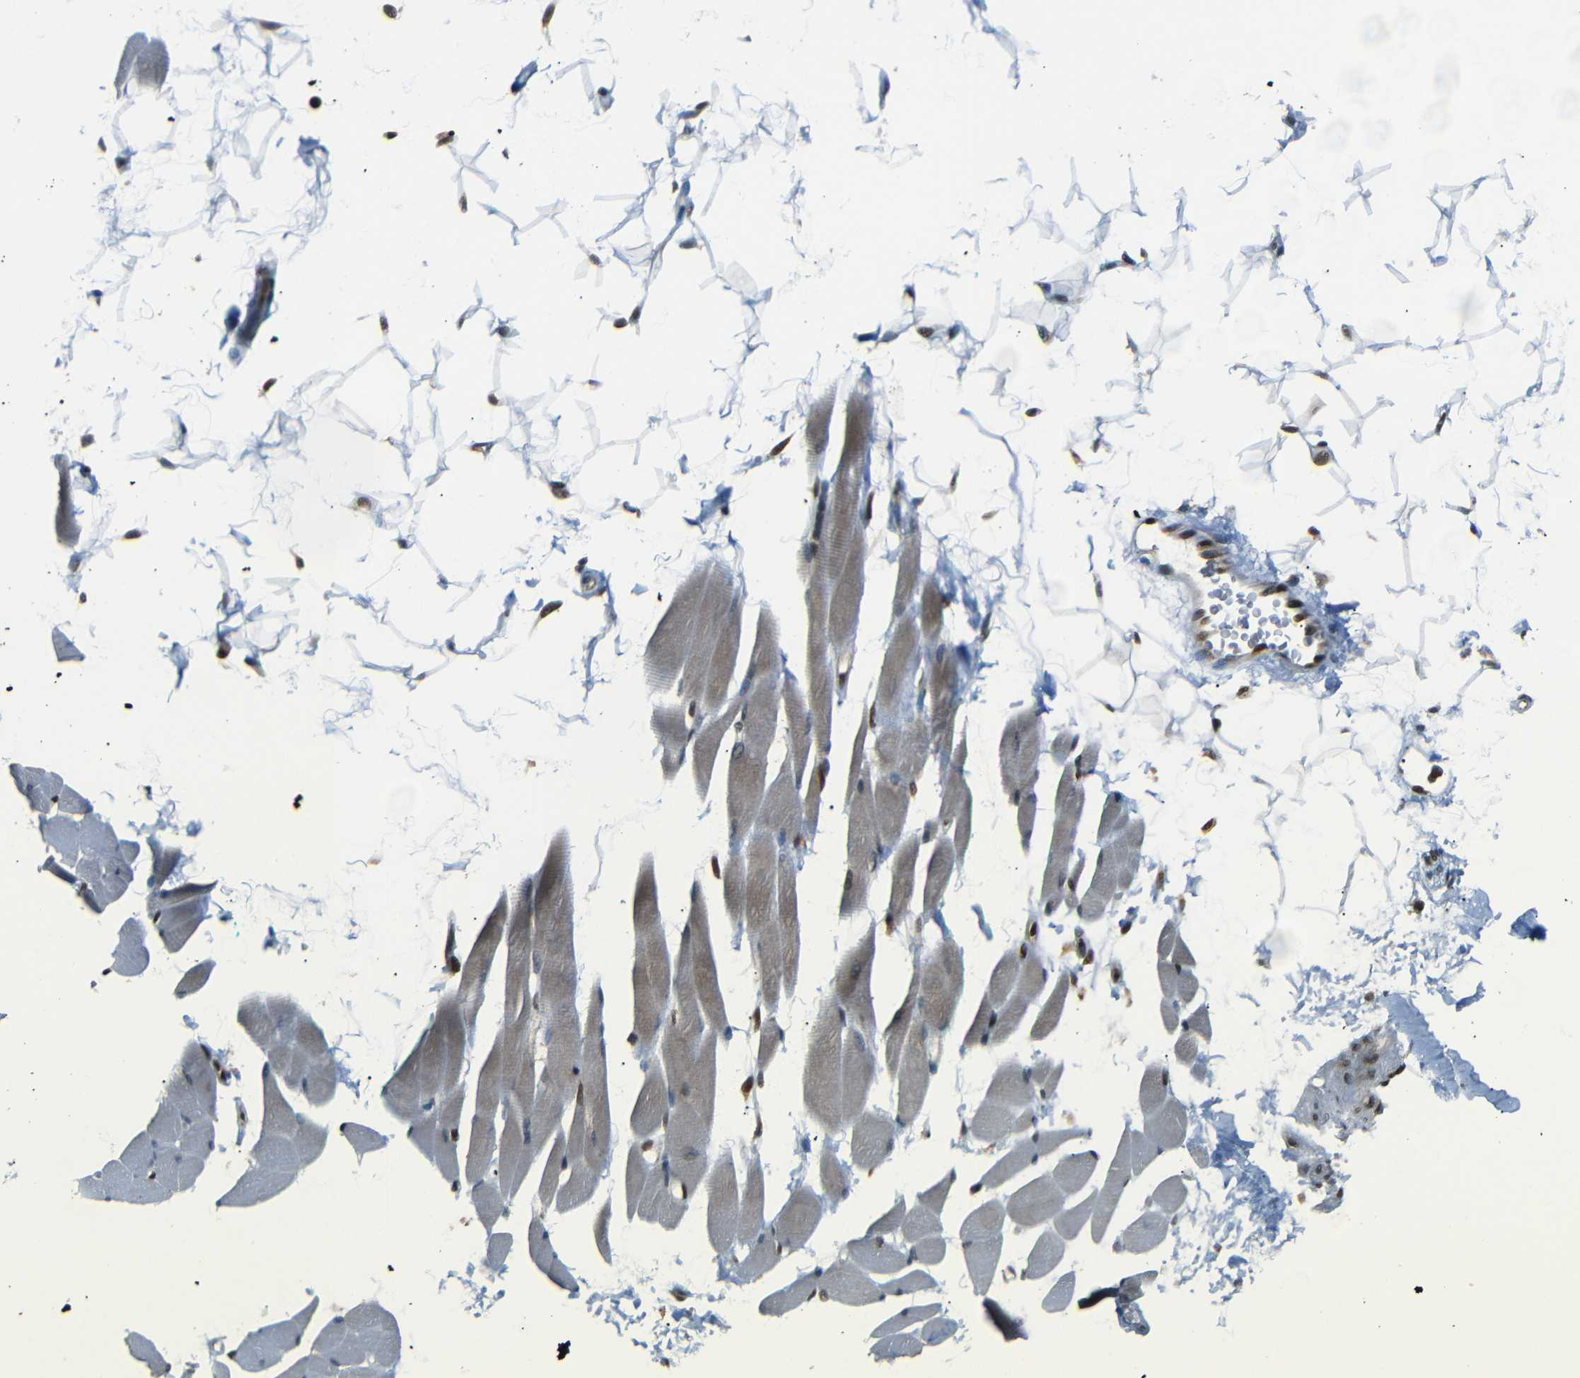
{"staining": {"intensity": "strong", "quantity": "25%-75%", "location": "nuclear"}, "tissue": "skeletal muscle", "cell_type": "Myocytes", "image_type": "normal", "snomed": [{"axis": "morphology", "description": "Normal tissue, NOS"}, {"axis": "topography", "description": "Skeletal muscle"}, {"axis": "topography", "description": "Oral tissue"}, {"axis": "topography", "description": "Peripheral nerve tissue"}], "caption": "Human skeletal muscle stained with a brown dye displays strong nuclear positive expression in approximately 25%-75% of myocytes.", "gene": "SPCS2", "patient": {"sex": "female", "age": 84}}